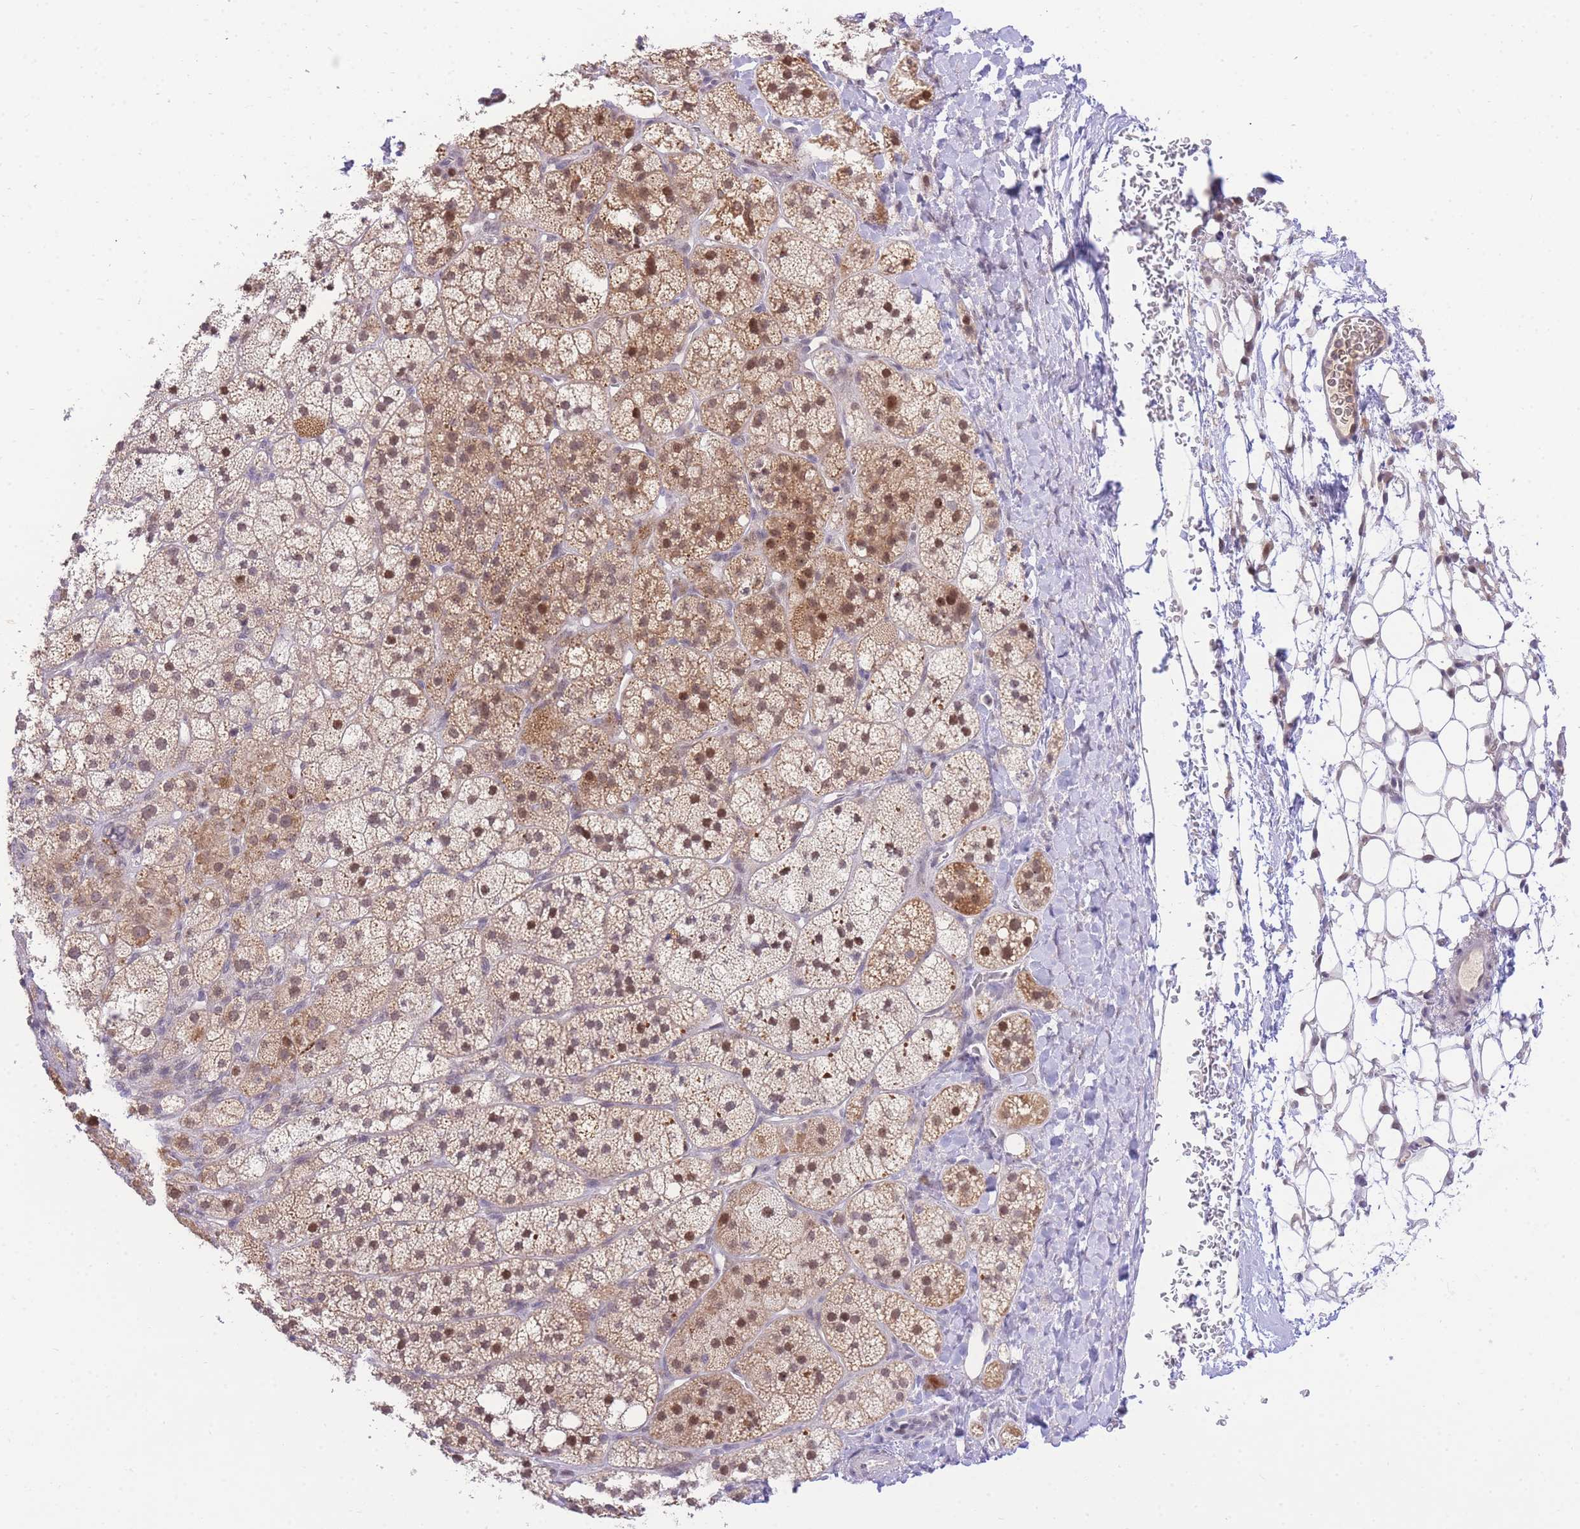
{"staining": {"intensity": "moderate", "quantity": ">75%", "location": "cytoplasmic/membranous,nuclear"}, "tissue": "adrenal gland", "cell_type": "Glandular cells", "image_type": "normal", "snomed": [{"axis": "morphology", "description": "Normal tissue, NOS"}, {"axis": "topography", "description": "Adrenal gland"}], "caption": "Immunohistochemical staining of normal adrenal gland exhibits moderate cytoplasmic/membranous,nuclear protein expression in about >75% of glandular cells.", "gene": "PUS10", "patient": {"sex": "male", "age": 61}}